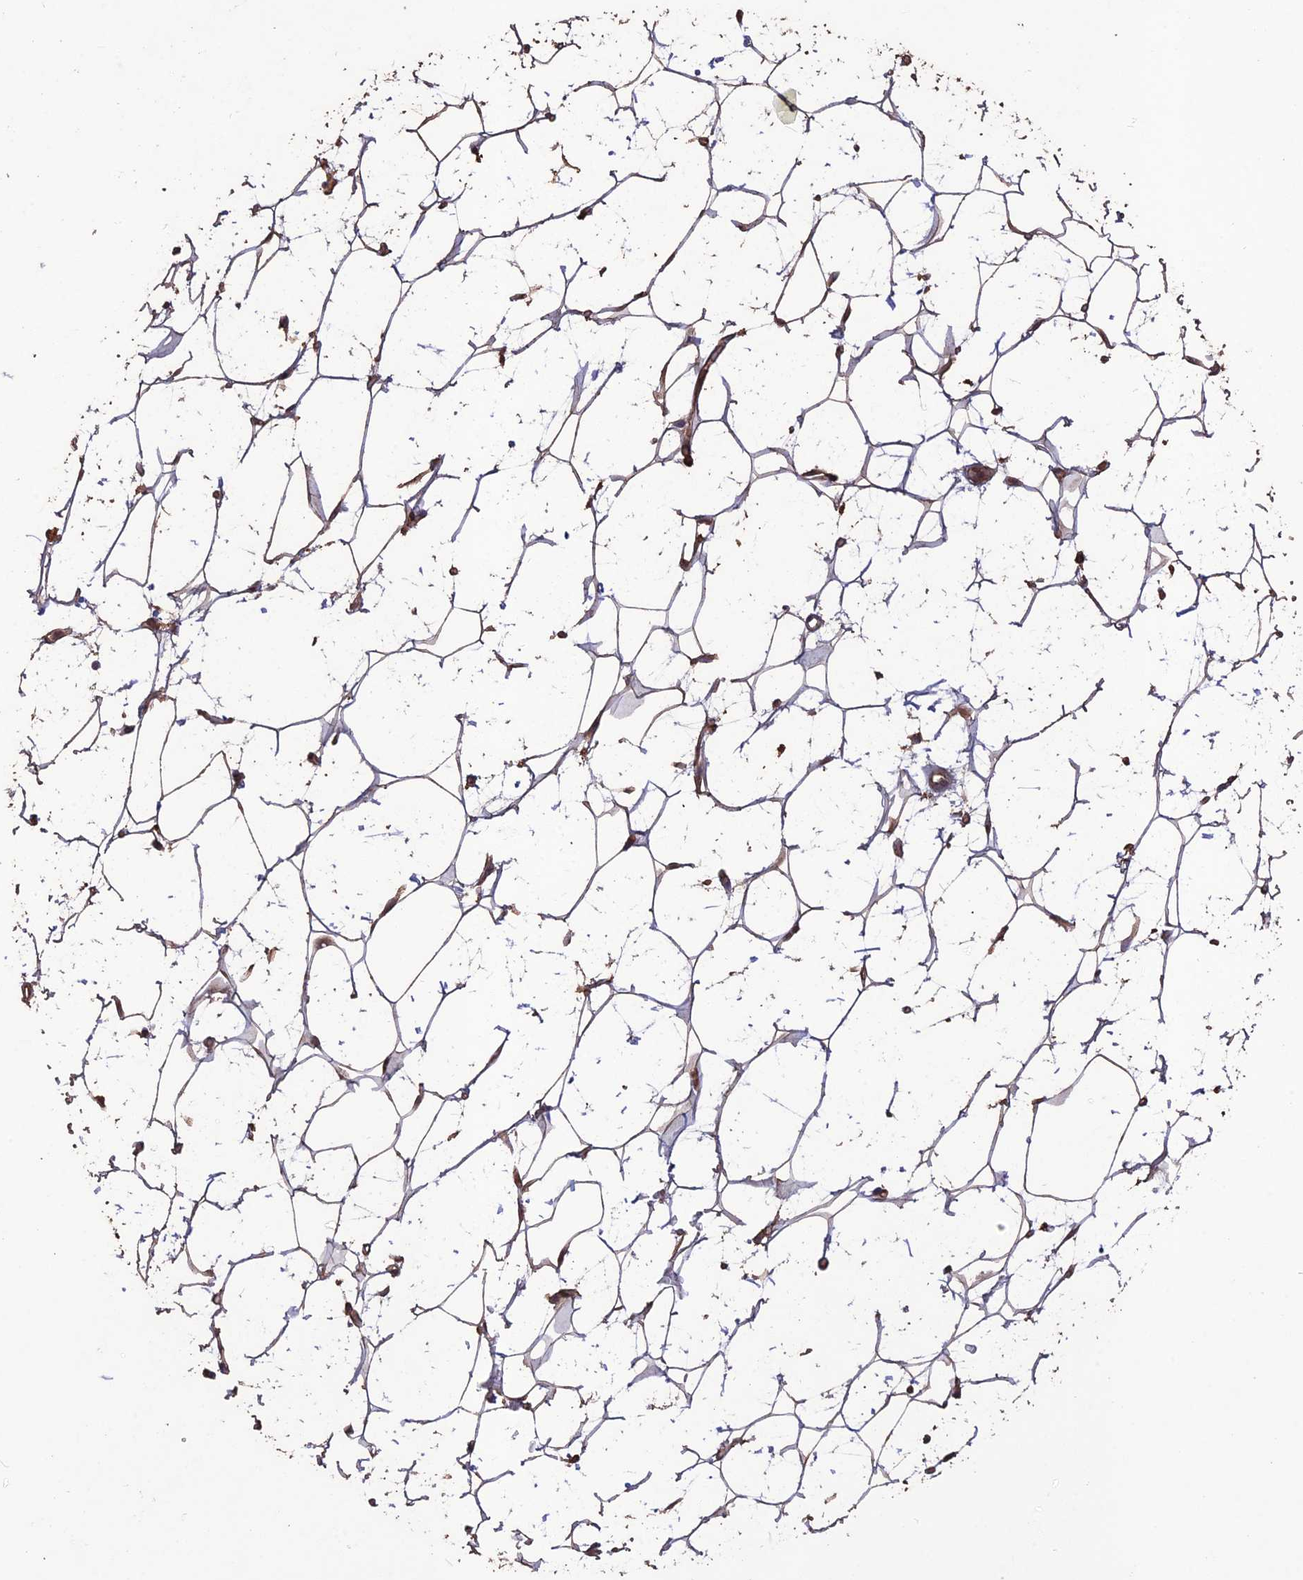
{"staining": {"intensity": "moderate", "quantity": "25%-75%", "location": "cytoplasmic/membranous"}, "tissue": "adipose tissue", "cell_type": "Adipocytes", "image_type": "normal", "snomed": [{"axis": "morphology", "description": "Normal tissue, NOS"}, {"axis": "topography", "description": "Breast"}], "caption": "Unremarkable adipose tissue displays moderate cytoplasmic/membranous expression in approximately 25%-75% of adipocytes, visualized by immunohistochemistry.", "gene": "LAYN", "patient": {"sex": "female", "age": 26}}